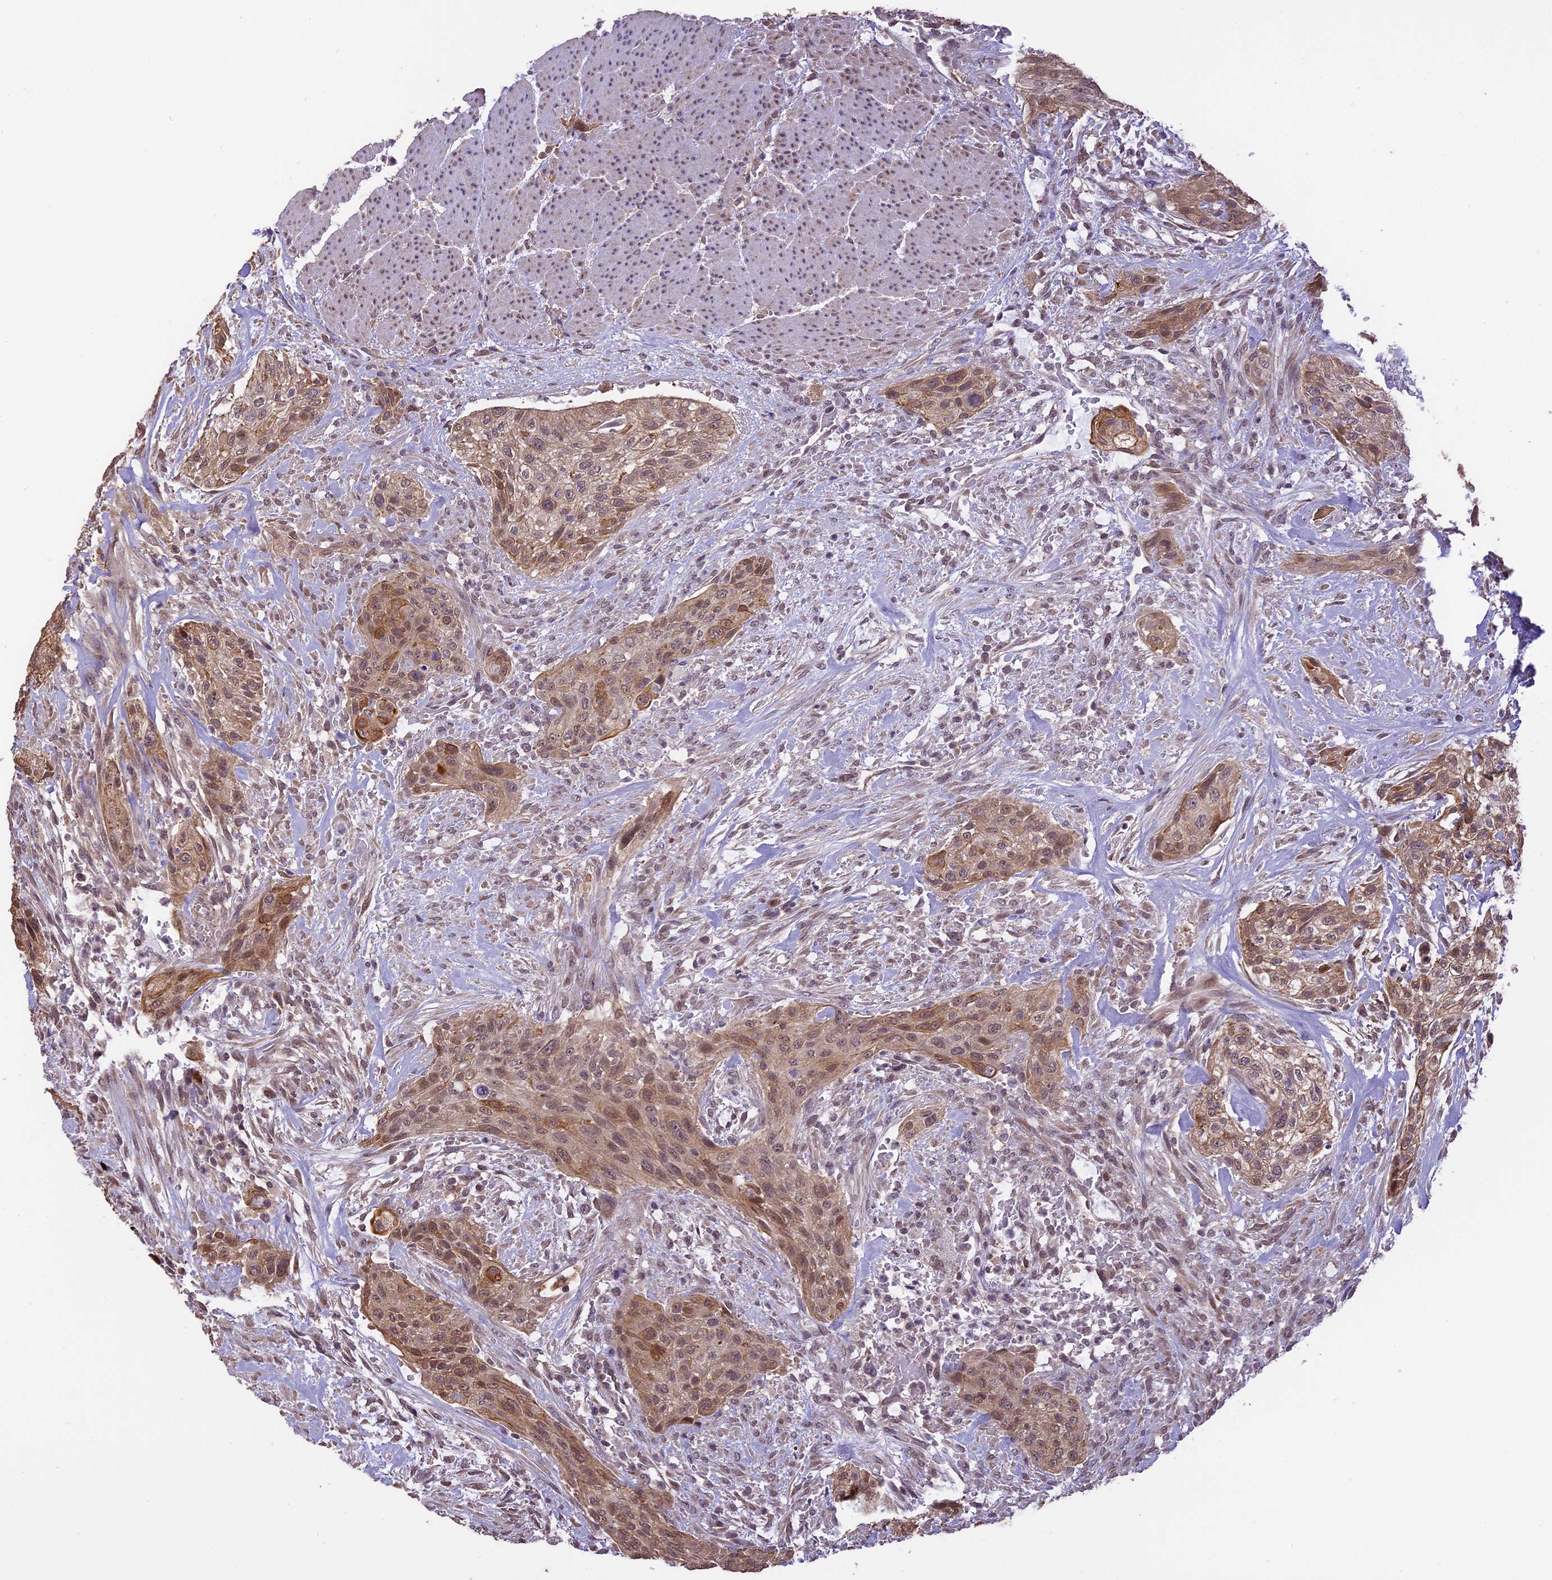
{"staining": {"intensity": "moderate", "quantity": ">75%", "location": "cytoplasmic/membranous,nuclear"}, "tissue": "urothelial cancer", "cell_type": "Tumor cells", "image_type": "cancer", "snomed": [{"axis": "morphology", "description": "Urothelial carcinoma, High grade"}, {"axis": "topography", "description": "Urinary bladder"}], "caption": "This image reveals IHC staining of urothelial cancer, with medium moderate cytoplasmic/membranous and nuclear positivity in approximately >75% of tumor cells.", "gene": "TIGD7", "patient": {"sex": "male", "age": 35}}